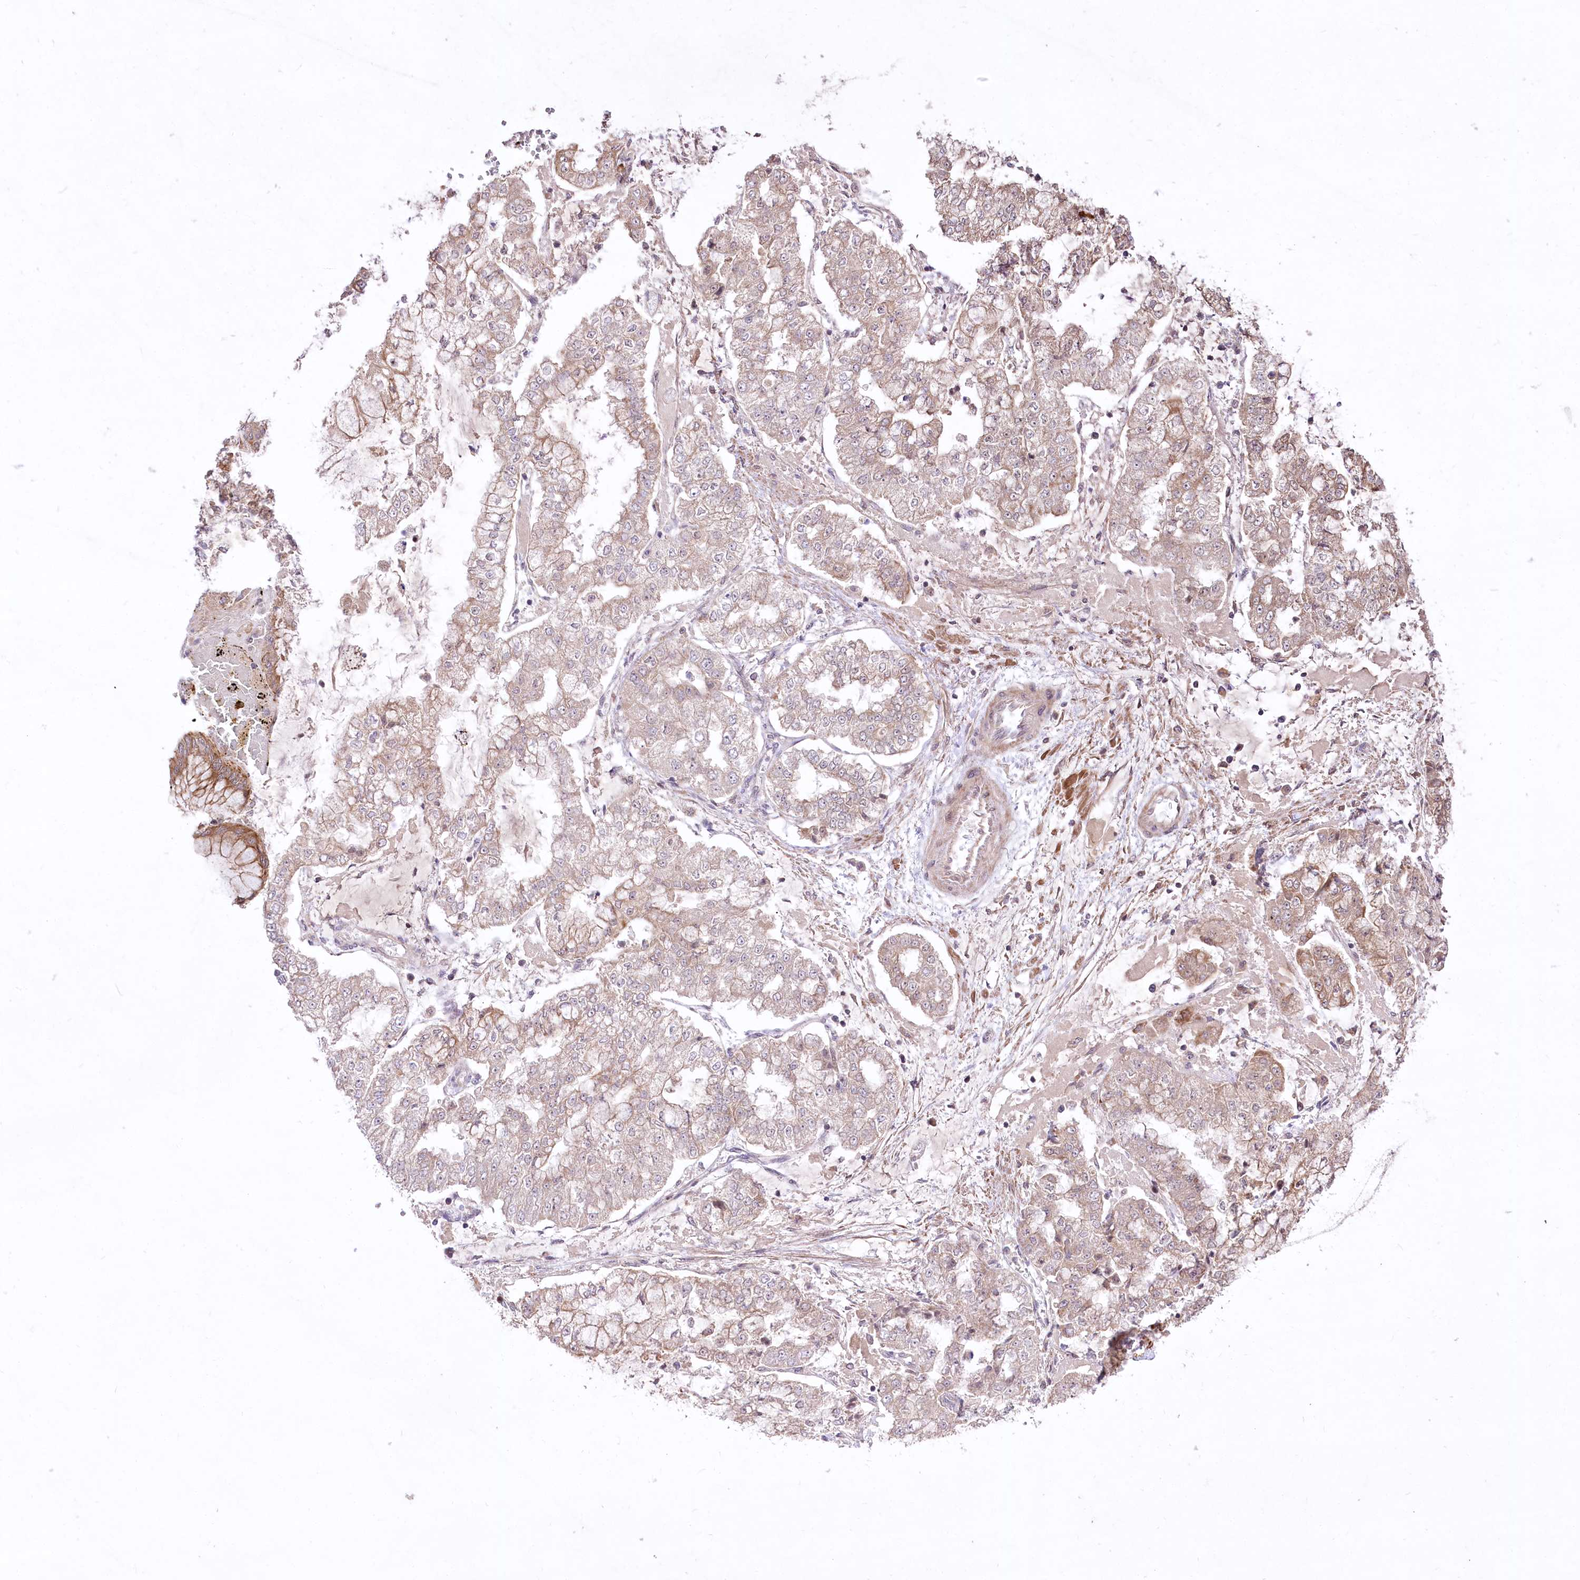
{"staining": {"intensity": "weak", "quantity": "25%-75%", "location": "cytoplasmic/membranous"}, "tissue": "stomach cancer", "cell_type": "Tumor cells", "image_type": "cancer", "snomed": [{"axis": "morphology", "description": "Adenocarcinoma, NOS"}, {"axis": "topography", "description": "Stomach"}], "caption": "An image of human stomach cancer stained for a protein reveals weak cytoplasmic/membranous brown staining in tumor cells.", "gene": "HELT", "patient": {"sex": "male", "age": 76}}